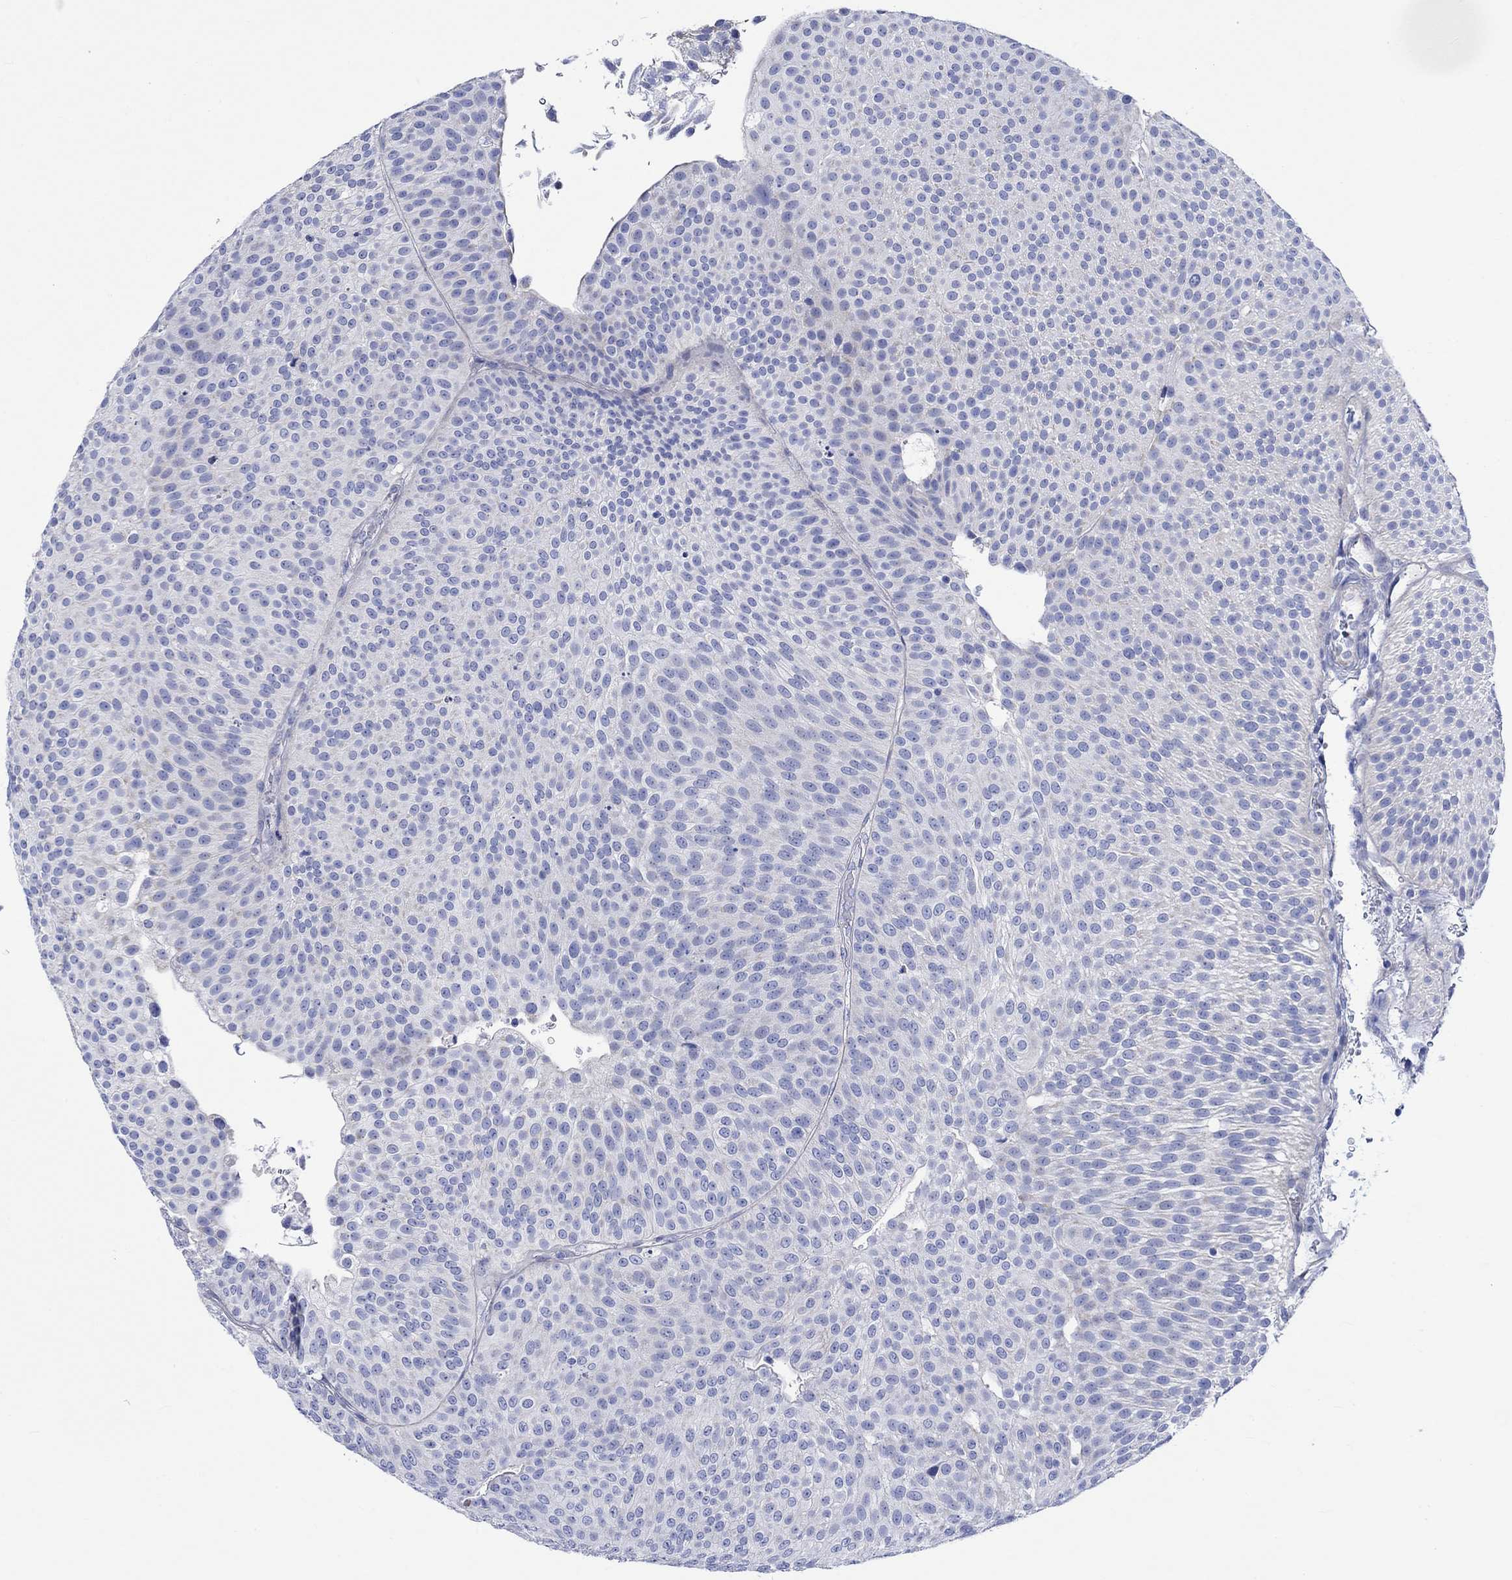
{"staining": {"intensity": "negative", "quantity": "none", "location": "none"}, "tissue": "urothelial cancer", "cell_type": "Tumor cells", "image_type": "cancer", "snomed": [{"axis": "morphology", "description": "Urothelial carcinoma, Low grade"}, {"axis": "topography", "description": "Urinary bladder"}], "caption": "Immunohistochemistry (IHC) photomicrograph of urothelial carcinoma (low-grade) stained for a protein (brown), which reveals no expression in tumor cells.", "gene": "HARBI1", "patient": {"sex": "male", "age": 65}}